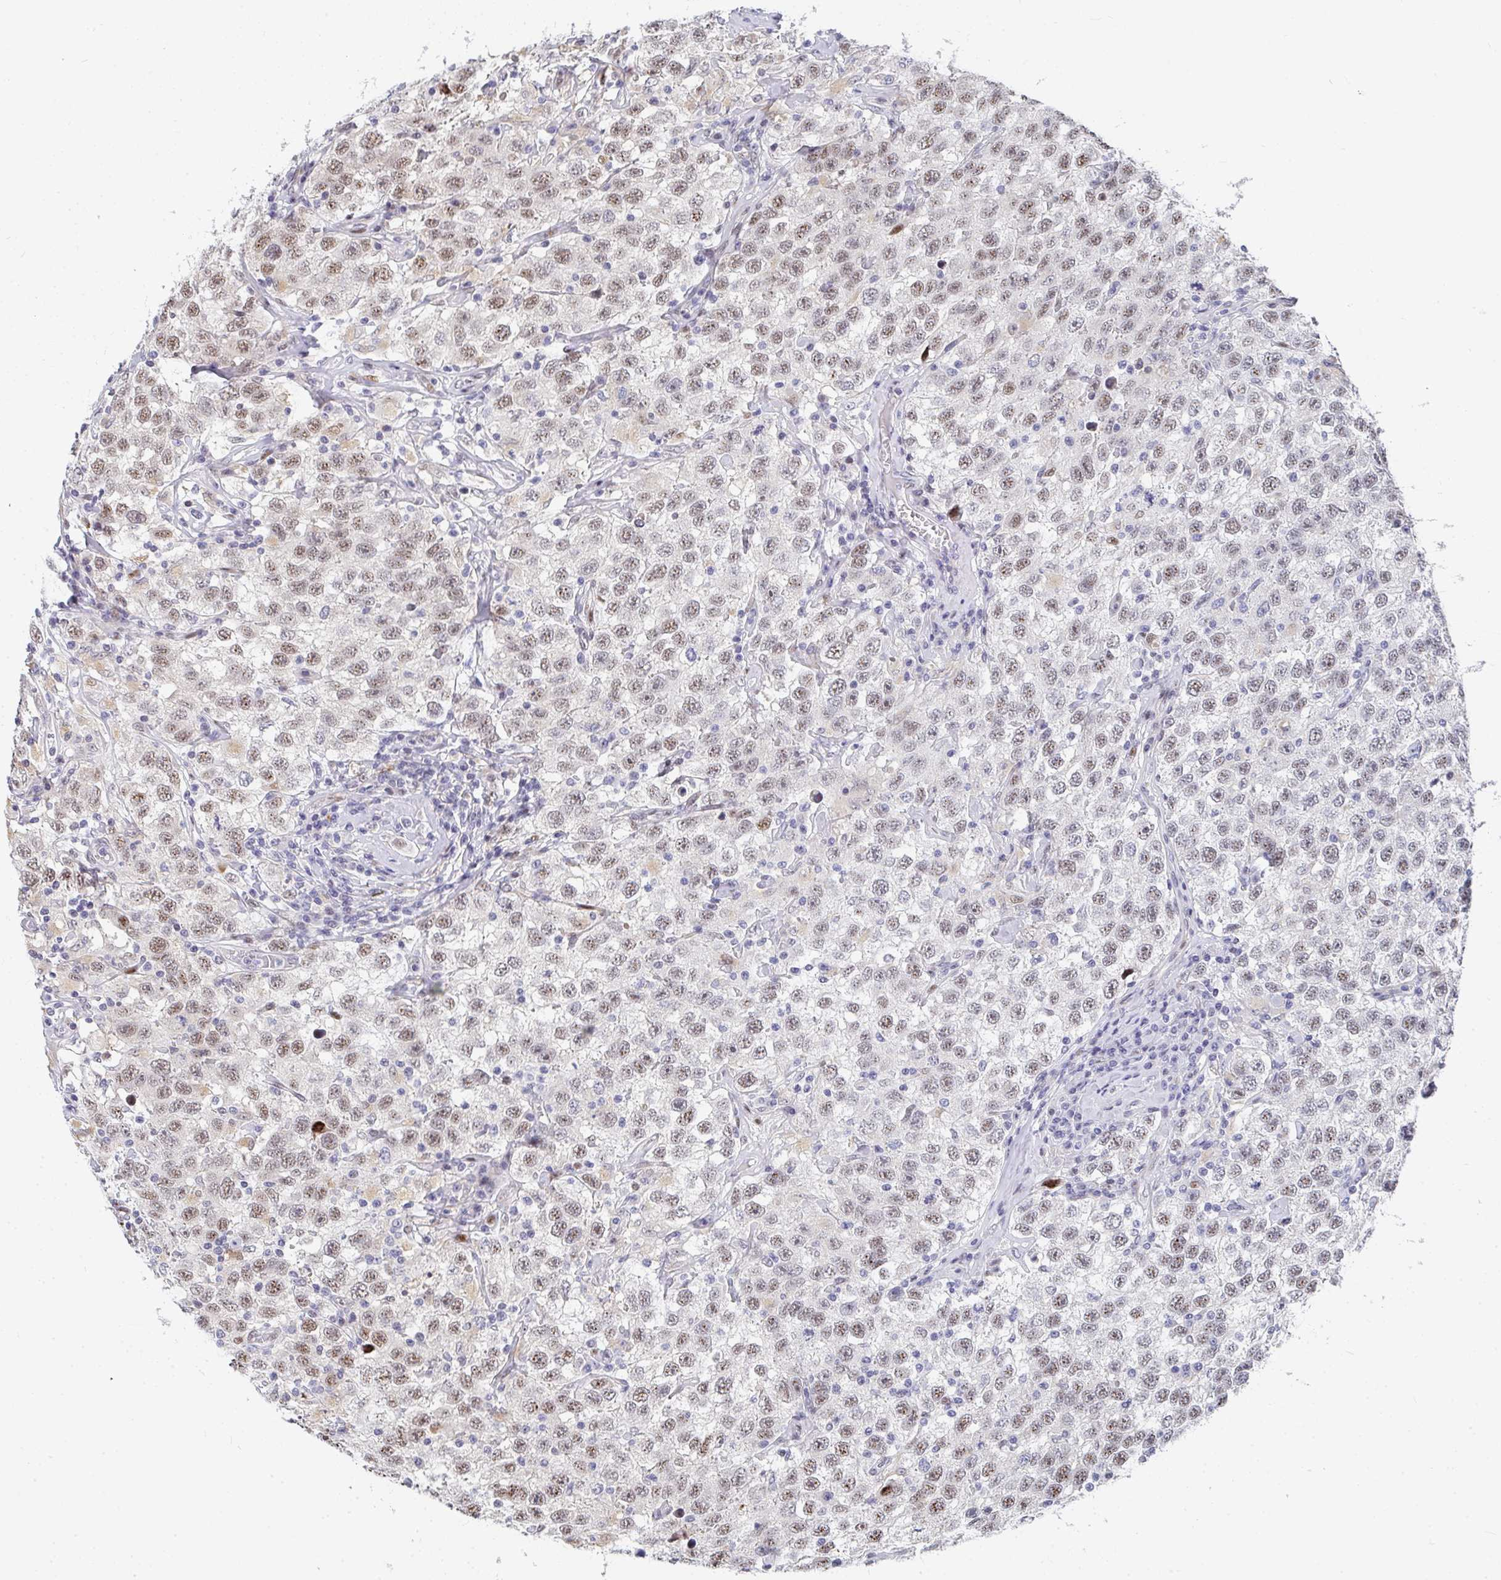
{"staining": {"intensity": "moderate", "quantity": ">75%", "location": "nuclear"}, "tissue": "testis cancer", "cell_type": "Tumor cells", "image_type": "cancer", "snomed": [{"axis": "morphology", "description": "Seminoma, NOS"}, {"axis": "topography", "description": "Testis"}], "caption": "Moderate nuclear staining is identified in about >75% of tumor cells in testis cancer (seminoma).", "gene": "ZIC3", "patient": {"sex": "male", "age": 41}}